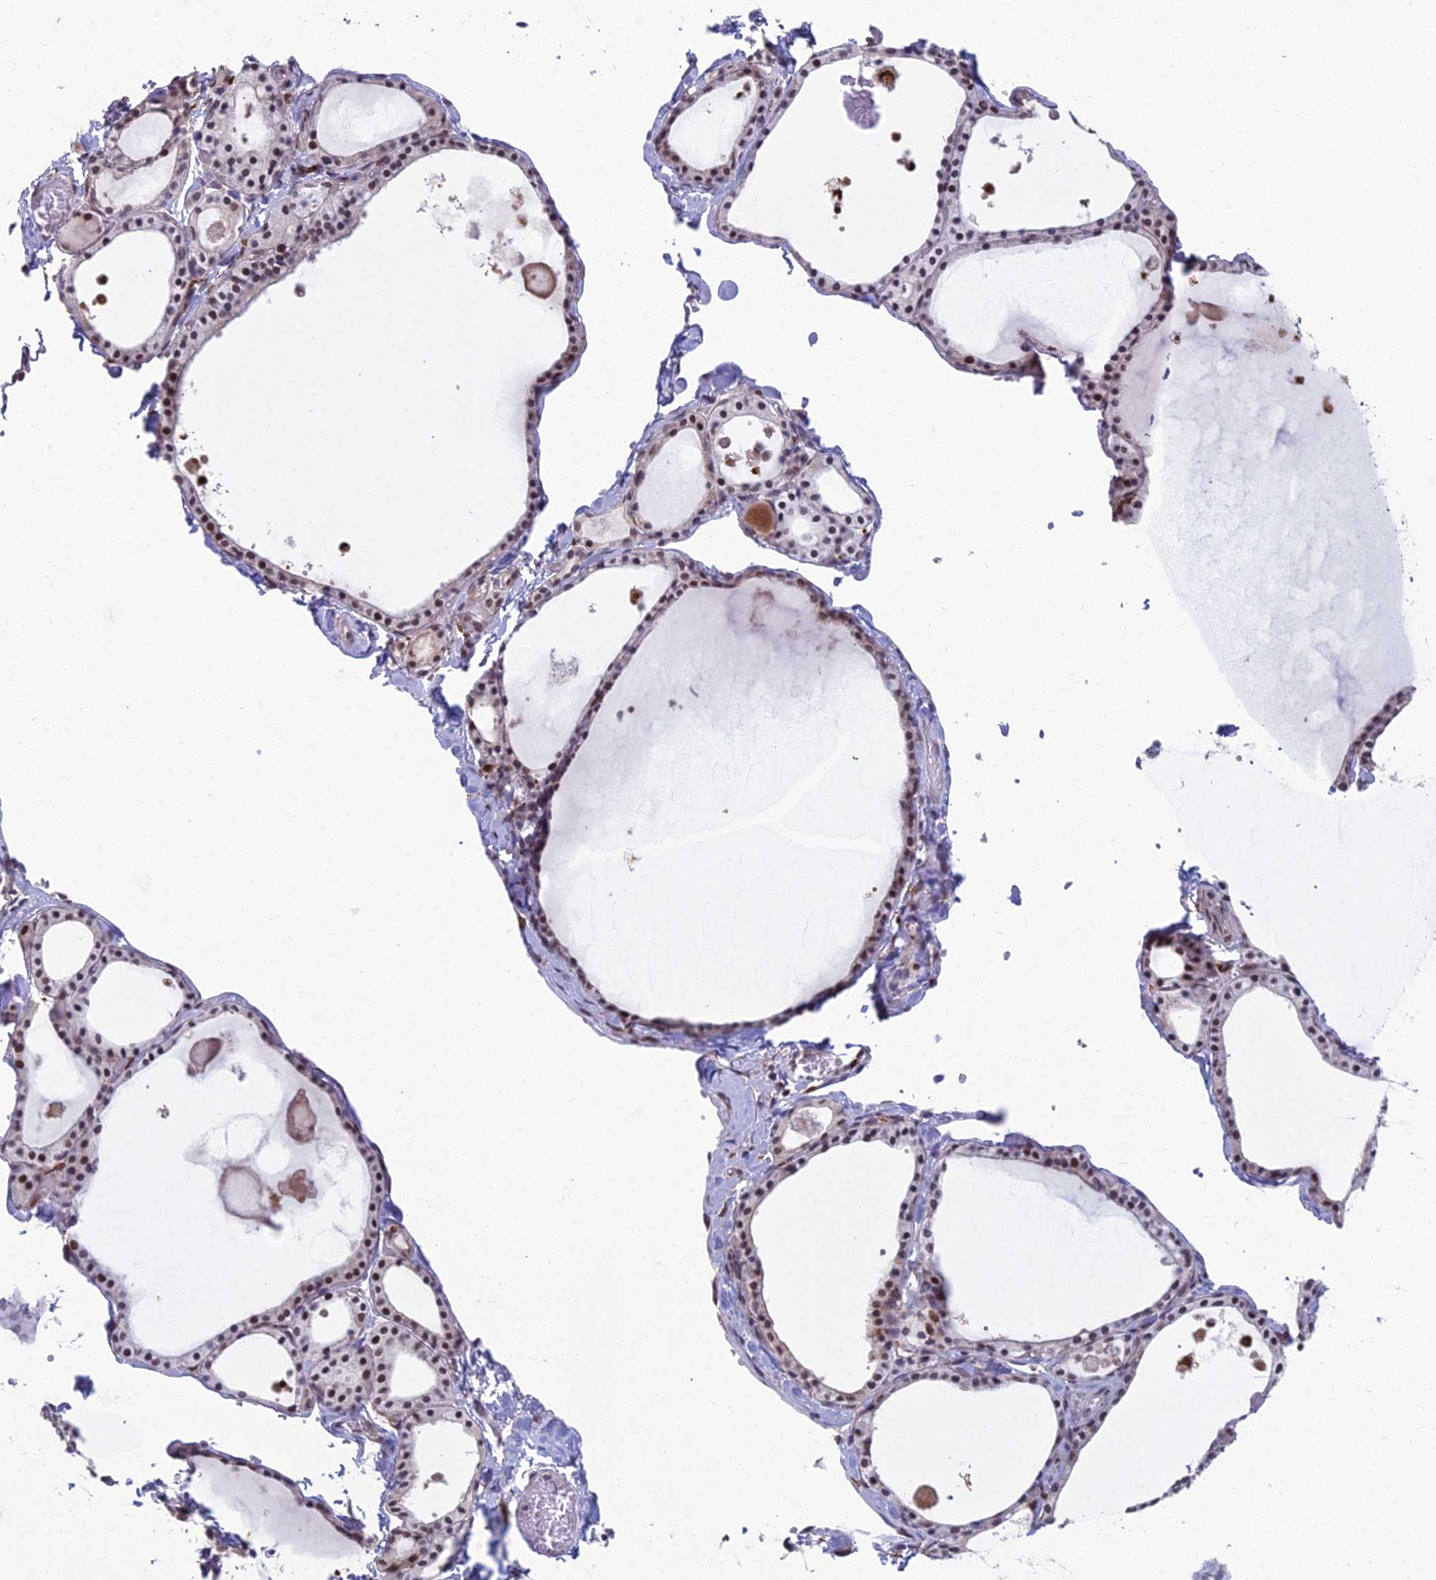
{"staining": {"intensity": "moderate", "quantity": ">75%", "location": "nuclear"}, "tissue": "thyroid gland", "cell_type": "Glandular cells", "image_type": "normal", "snomed": [{"axis": "morphology", "description": "Normal tissue, NOS"}, {"axis": "topography", "description": "Thyroid gland"}], "caption": "Immunohistochemical staining of benign human thyroid gland exhibits medium levels of moderate nuclear expression in approximately >75% of glandular cells. Immunohistochemistry (ihc) stains the protein of interest in brown and the nuclei are stained blue.", "gene": "ABHD17A", "patient": {"sex": "male", "age": 56}}